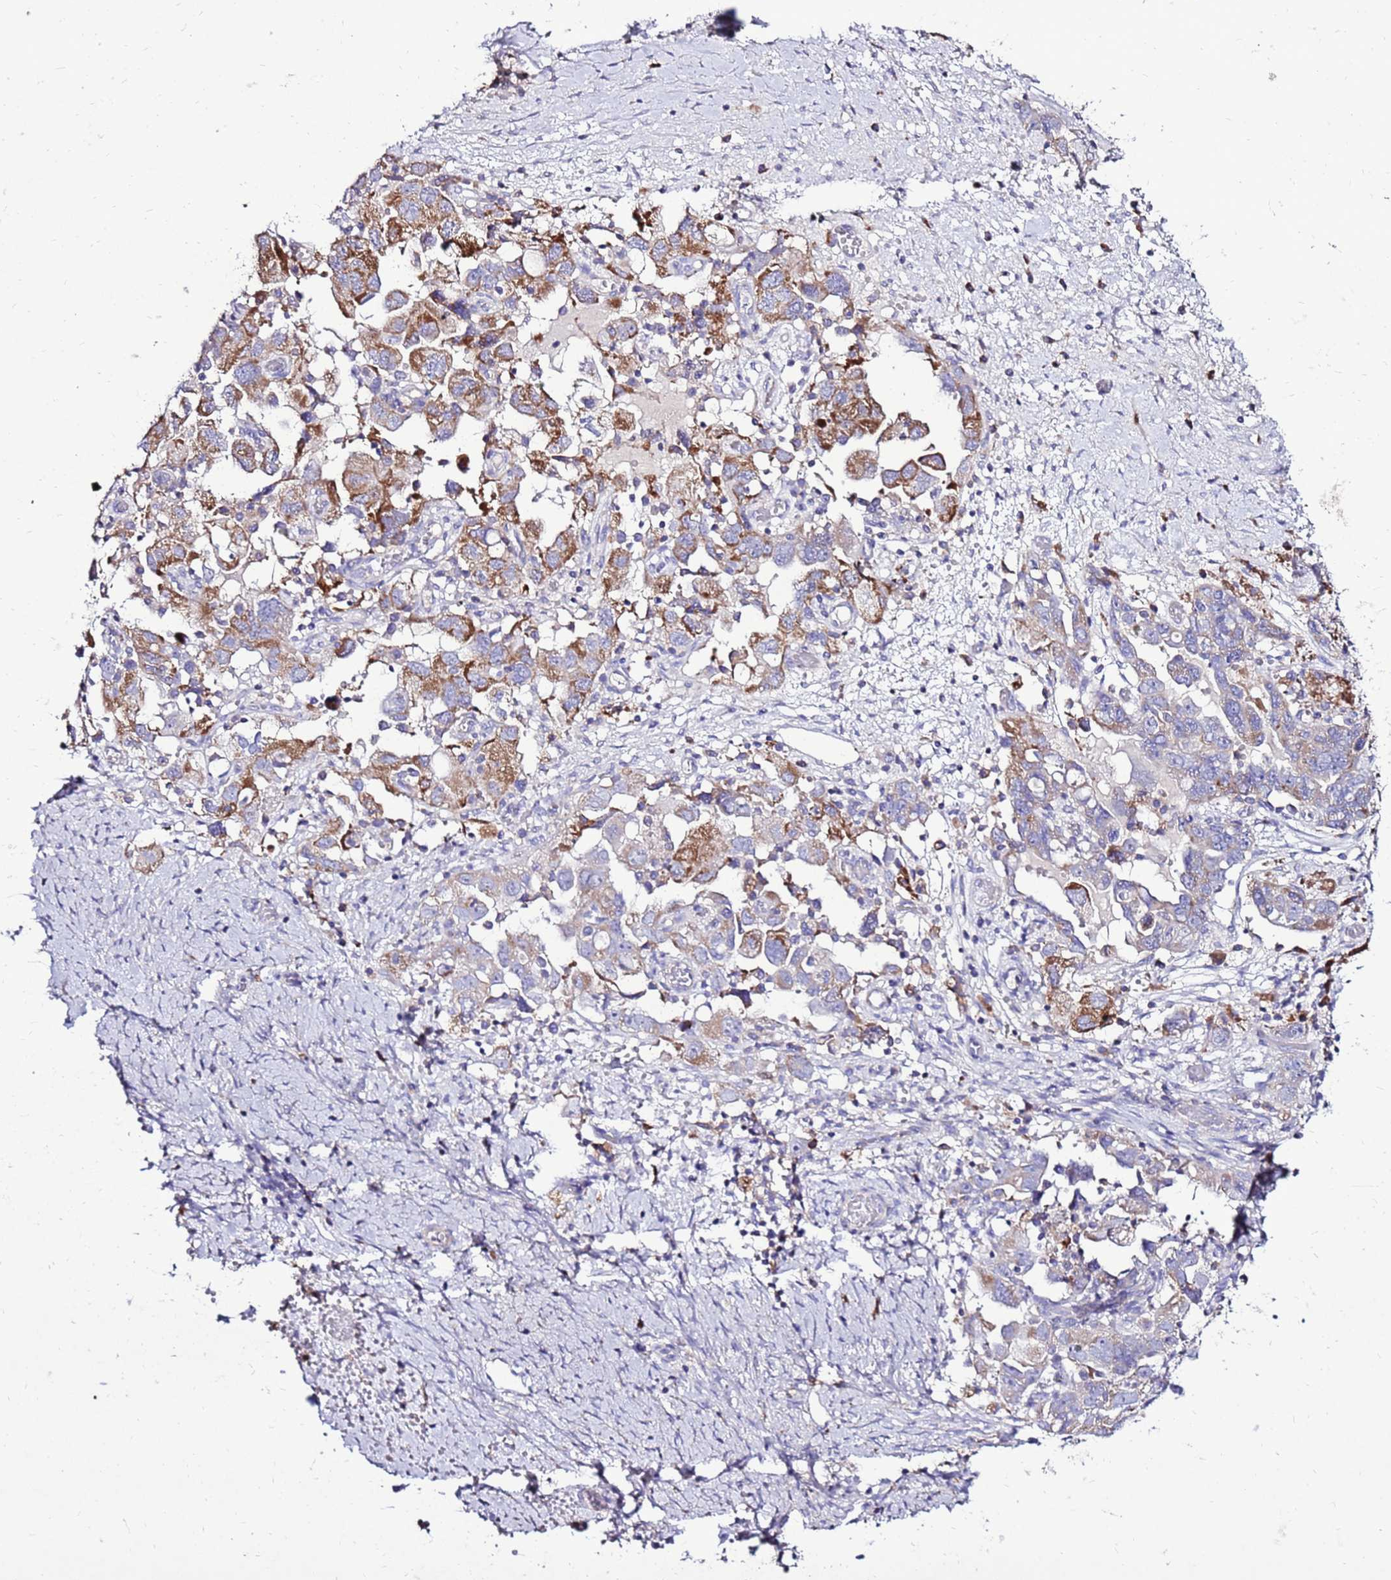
{"staining": {"intensity": "moderate", "quantity": "<25%", "location": "cytoplasmic/membranous"}, "tissue": "ovarian cancer", "cell_type": "Tumor cells", "image_type": "cancer", "snomed": [{"axis": "morphology", "description": "Carcinoma, NOS"}, {"axis": "morphology", "description": "Cystadenocarcinoma, serous, NOS"}, {"axis": "topography", "description": "Ovary"}], "caption": "Immunohistochemical staining of human ovarian cancer displays low levels of moderate cytoplasmic/membranous staining in about <25% of tumor cells. (DAB IHC with brightfield microscopy, high magnification).", "gene": "TMEM106C", "patient": {"sex": "female", "age": 69}}